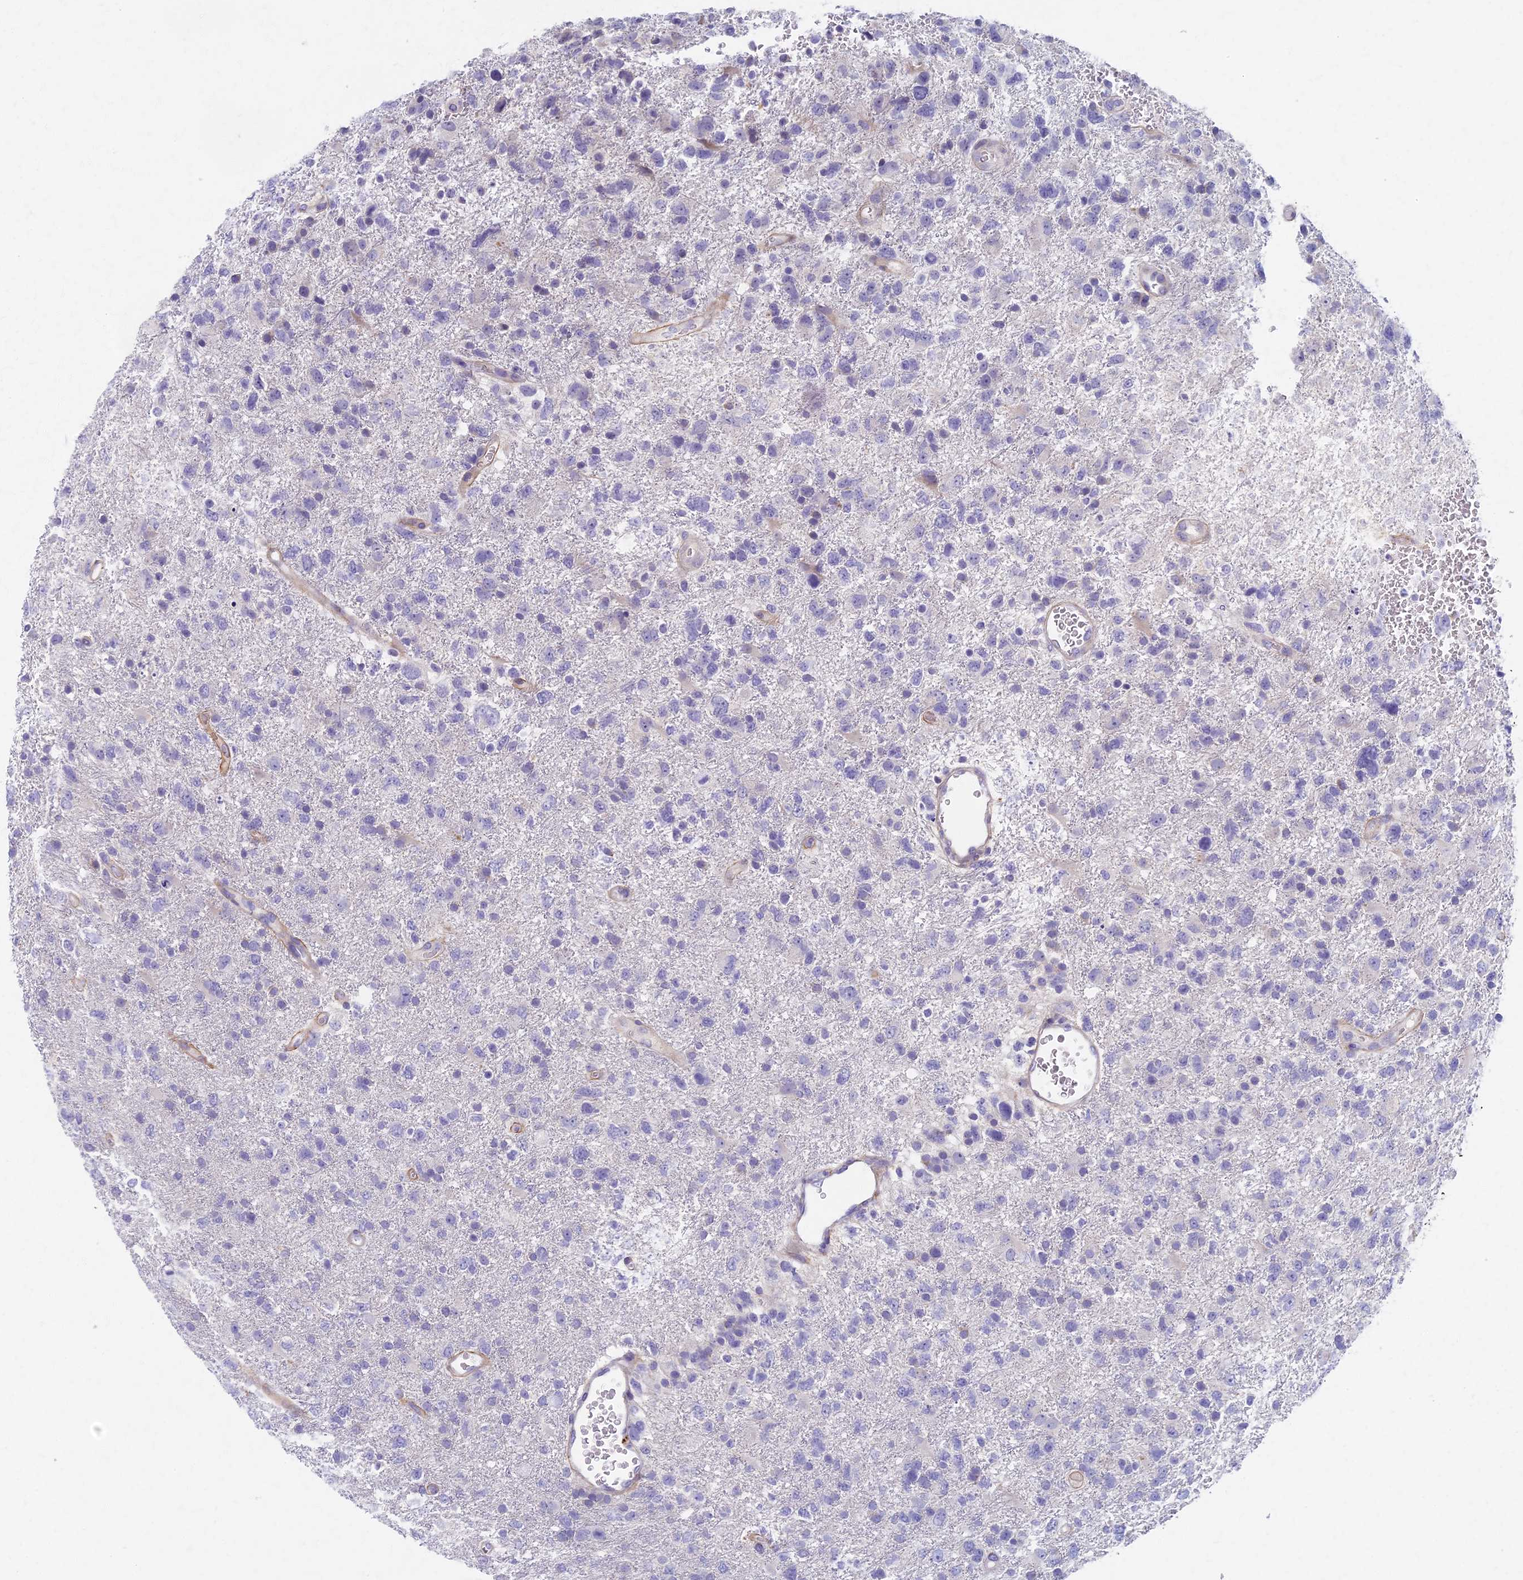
{"staining": {"intensity": "negative", "quantity": "none", "location": "none"}, "tissue": "glioma", "cell_type": "Tumor cells", "image_type": "cancer", "snomed": [{"axis": "morphology", "description": "Glioma, malignant, High grade"}, {"axis": "topography", "description": "Brain"}], "caption": "Glioma was stained to show a protein in brown. There is no significant positivity in tumor cells.", "gene": "AP4E1", "patient": {"sex": "male", "age": 61}}